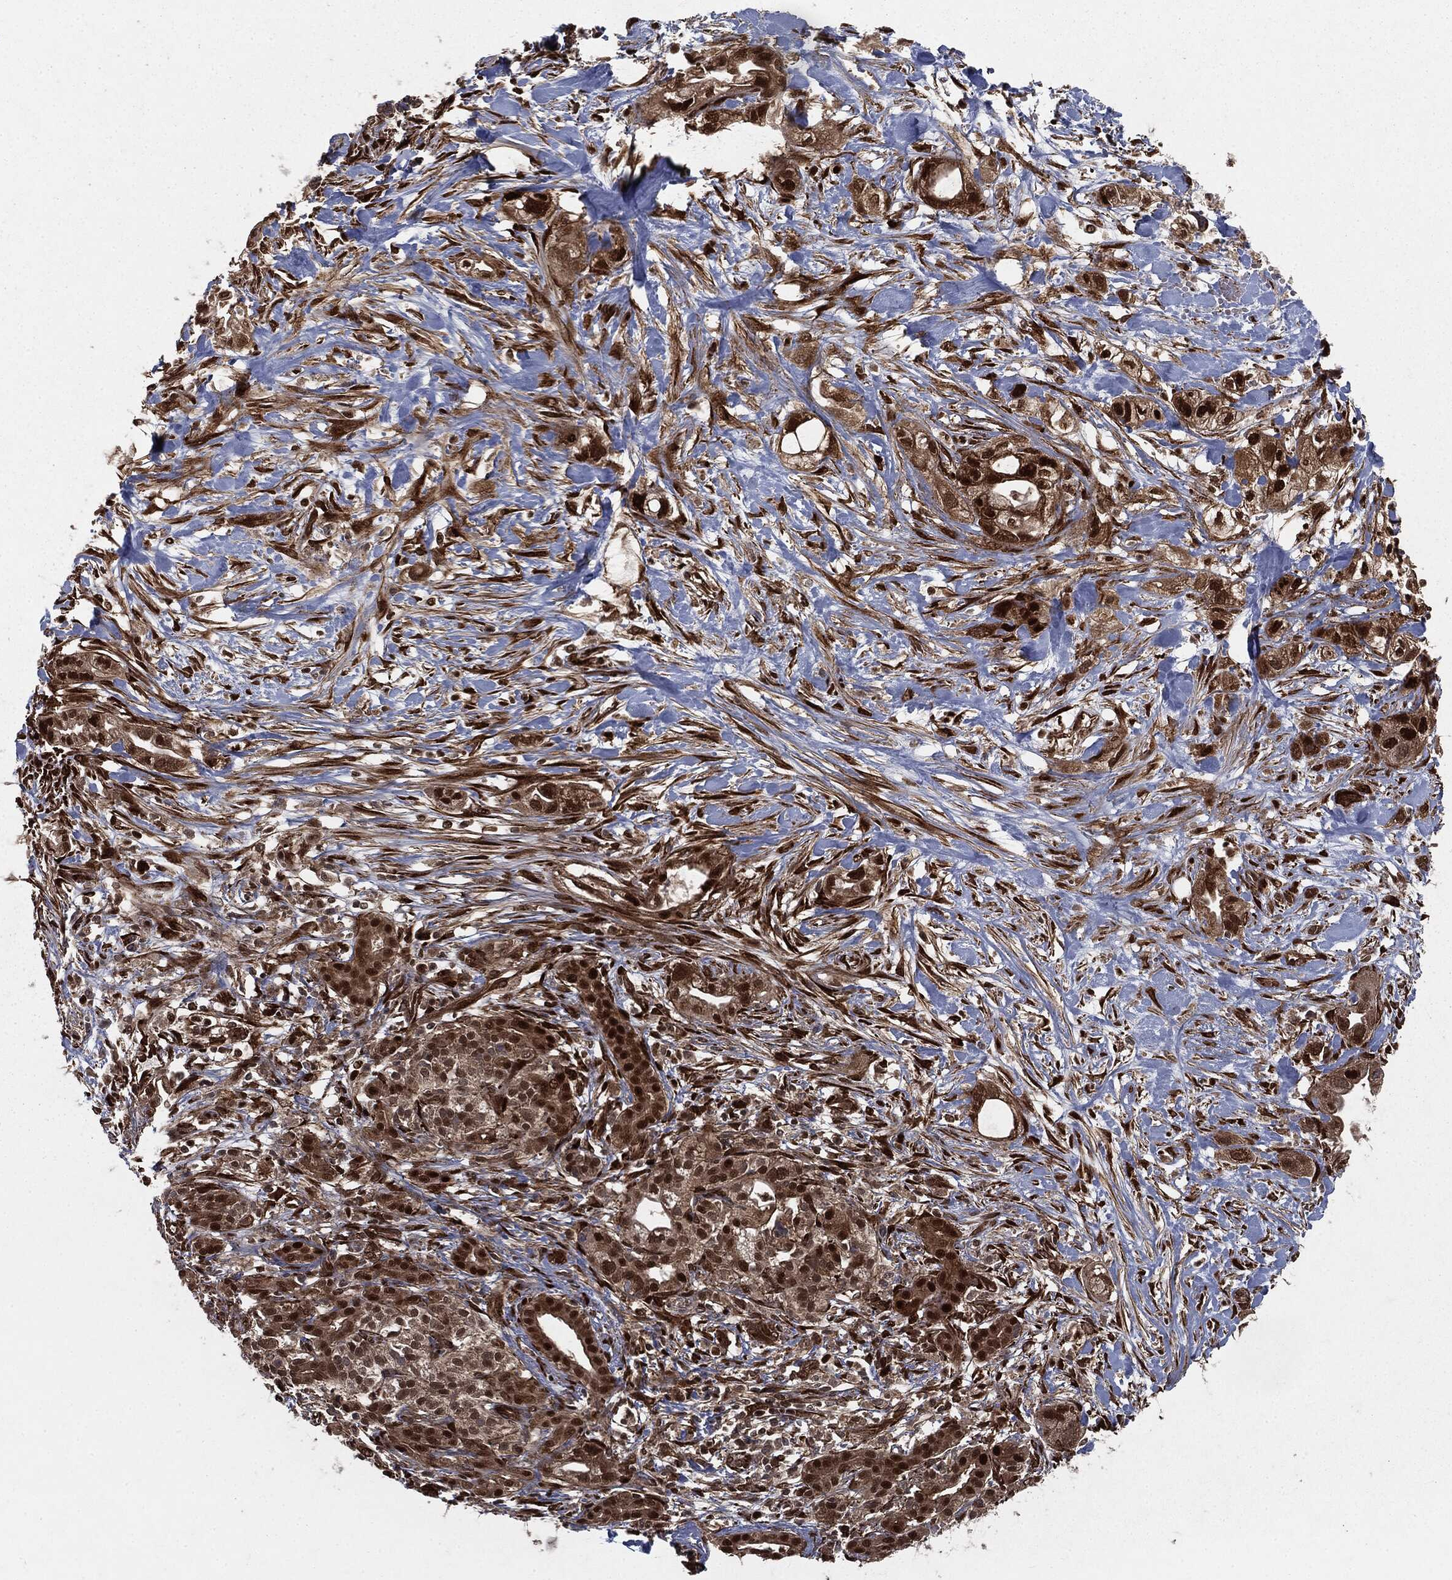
{"staining": {"intensity": "strong", "quantity": ">75%", "location": "cytoplasmic/membranous,nuclear"}, "tissue": "pancreatic cancer", "cell_type": "Tumor cells", "image_type": "cancer", "snomed": [{"axis": "morphology", "description": "Adenocarcinoma, NOS"}, {"axis": "topography", "description": "Pancreas"}], "caption": "This is a histology image of IHC staining of adenocarcinoma (pancreatic), which shows strong positivity in the cytoplasmic/membranous and nuclear of tumor cells.", "gene": "RANBP9", "patient": {"sex": "male", "age": 44}}